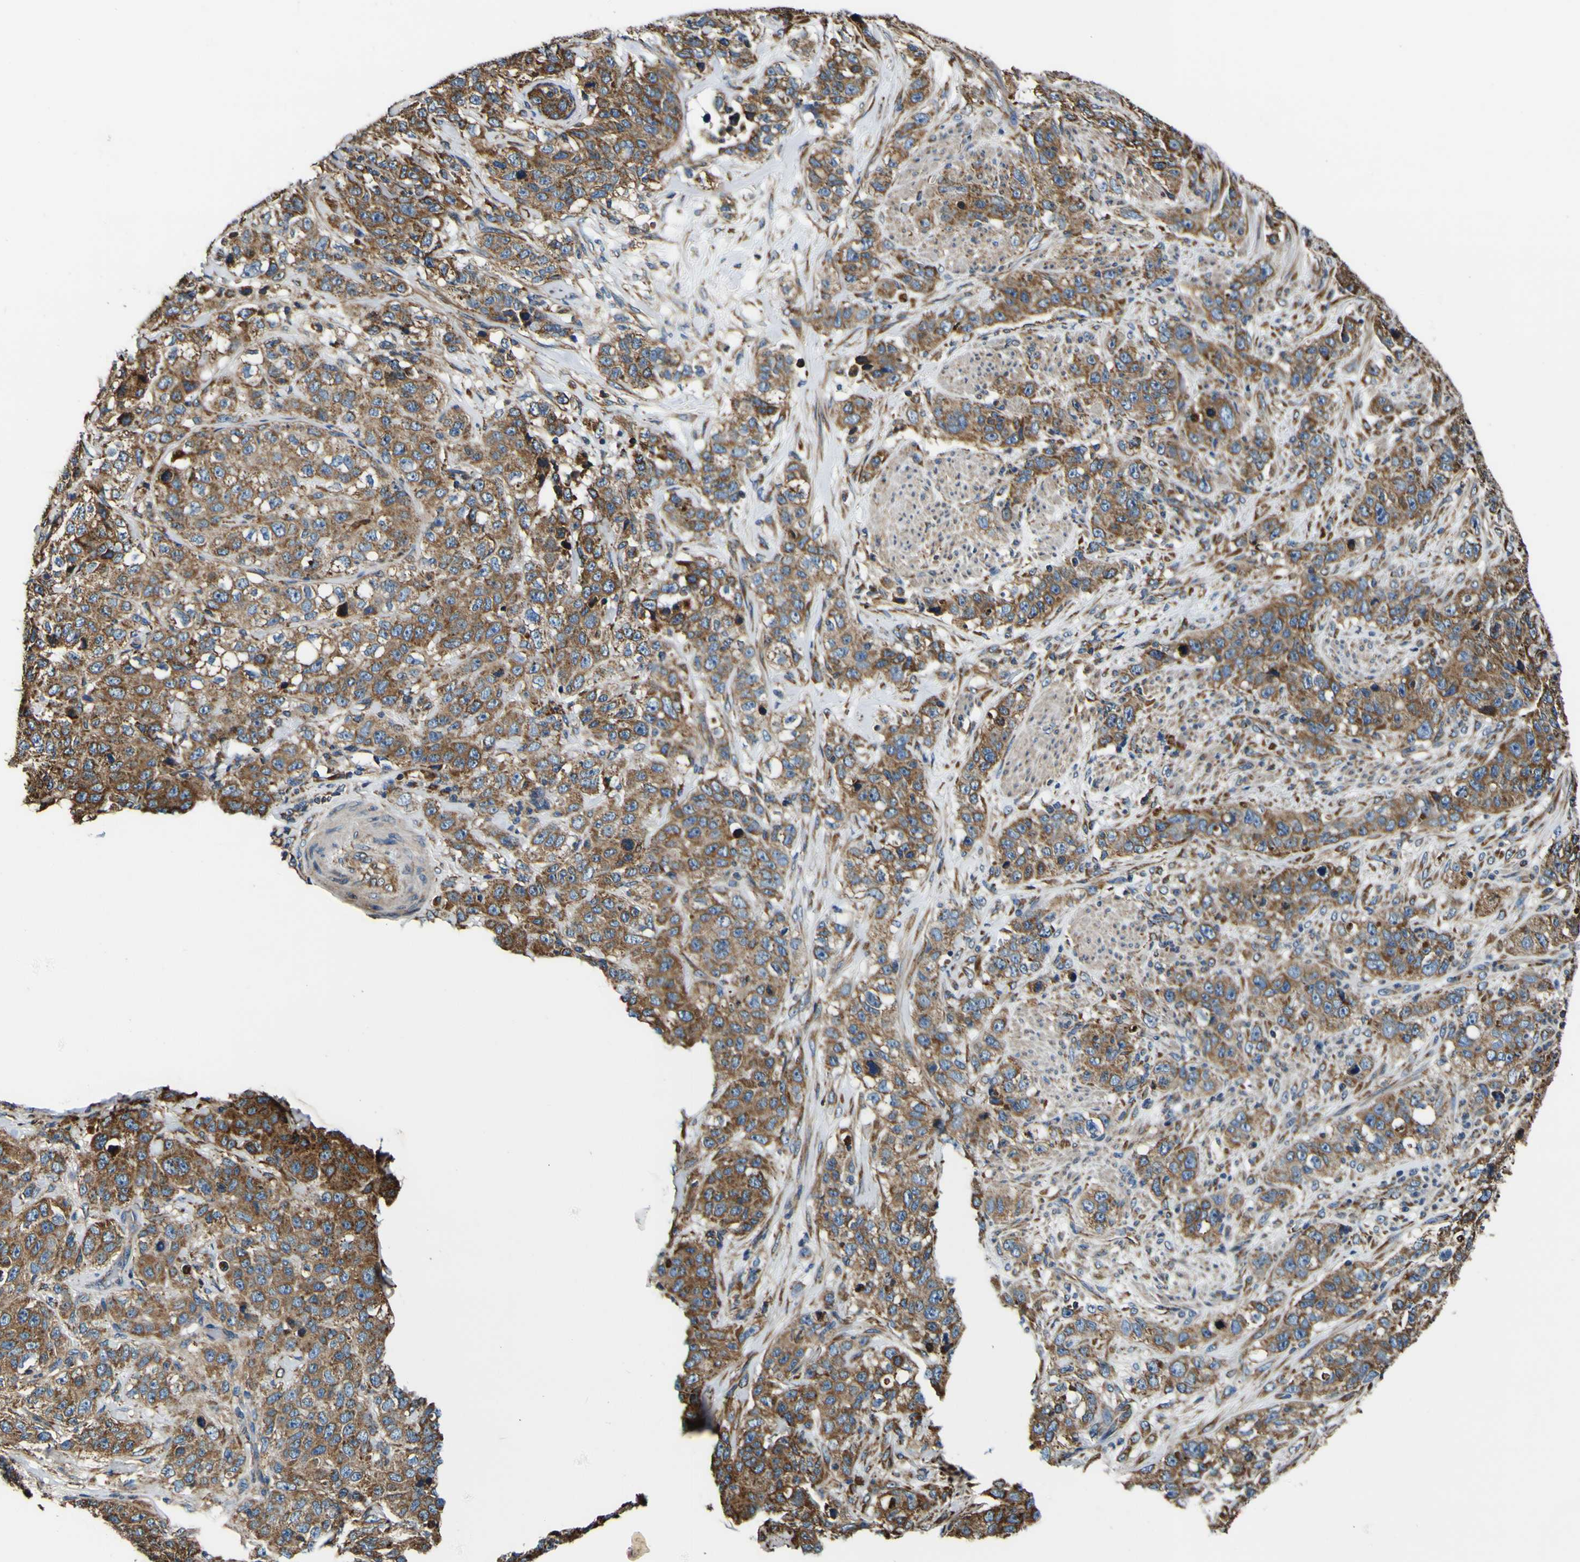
{"staining": {"intensity": "moderate", "quantity": ">75%", "location": "cytoplasmic/membranous"}, "tissue": "stomach cancer", "cell_type": "Tumor cells", "image_type": "cancer", "snomed": [{"axis": "morphology", "description": "Adenocarcinoma, NOS"}, {"axis": "topography", "description": "Stomach"}], "caption": "IHC photomicrograph of neoplastic tissue: human stomach cancer stained using immunohistochemistry (IHC) displays medium levels of moderate protein expression localized specifically in the cytoplasmic/membranous of tumor cells, appearing as a cytoplasmic/membranous brown color.", "gene": "INPP5A", "patient": {"sex": "male", "age": 48}}